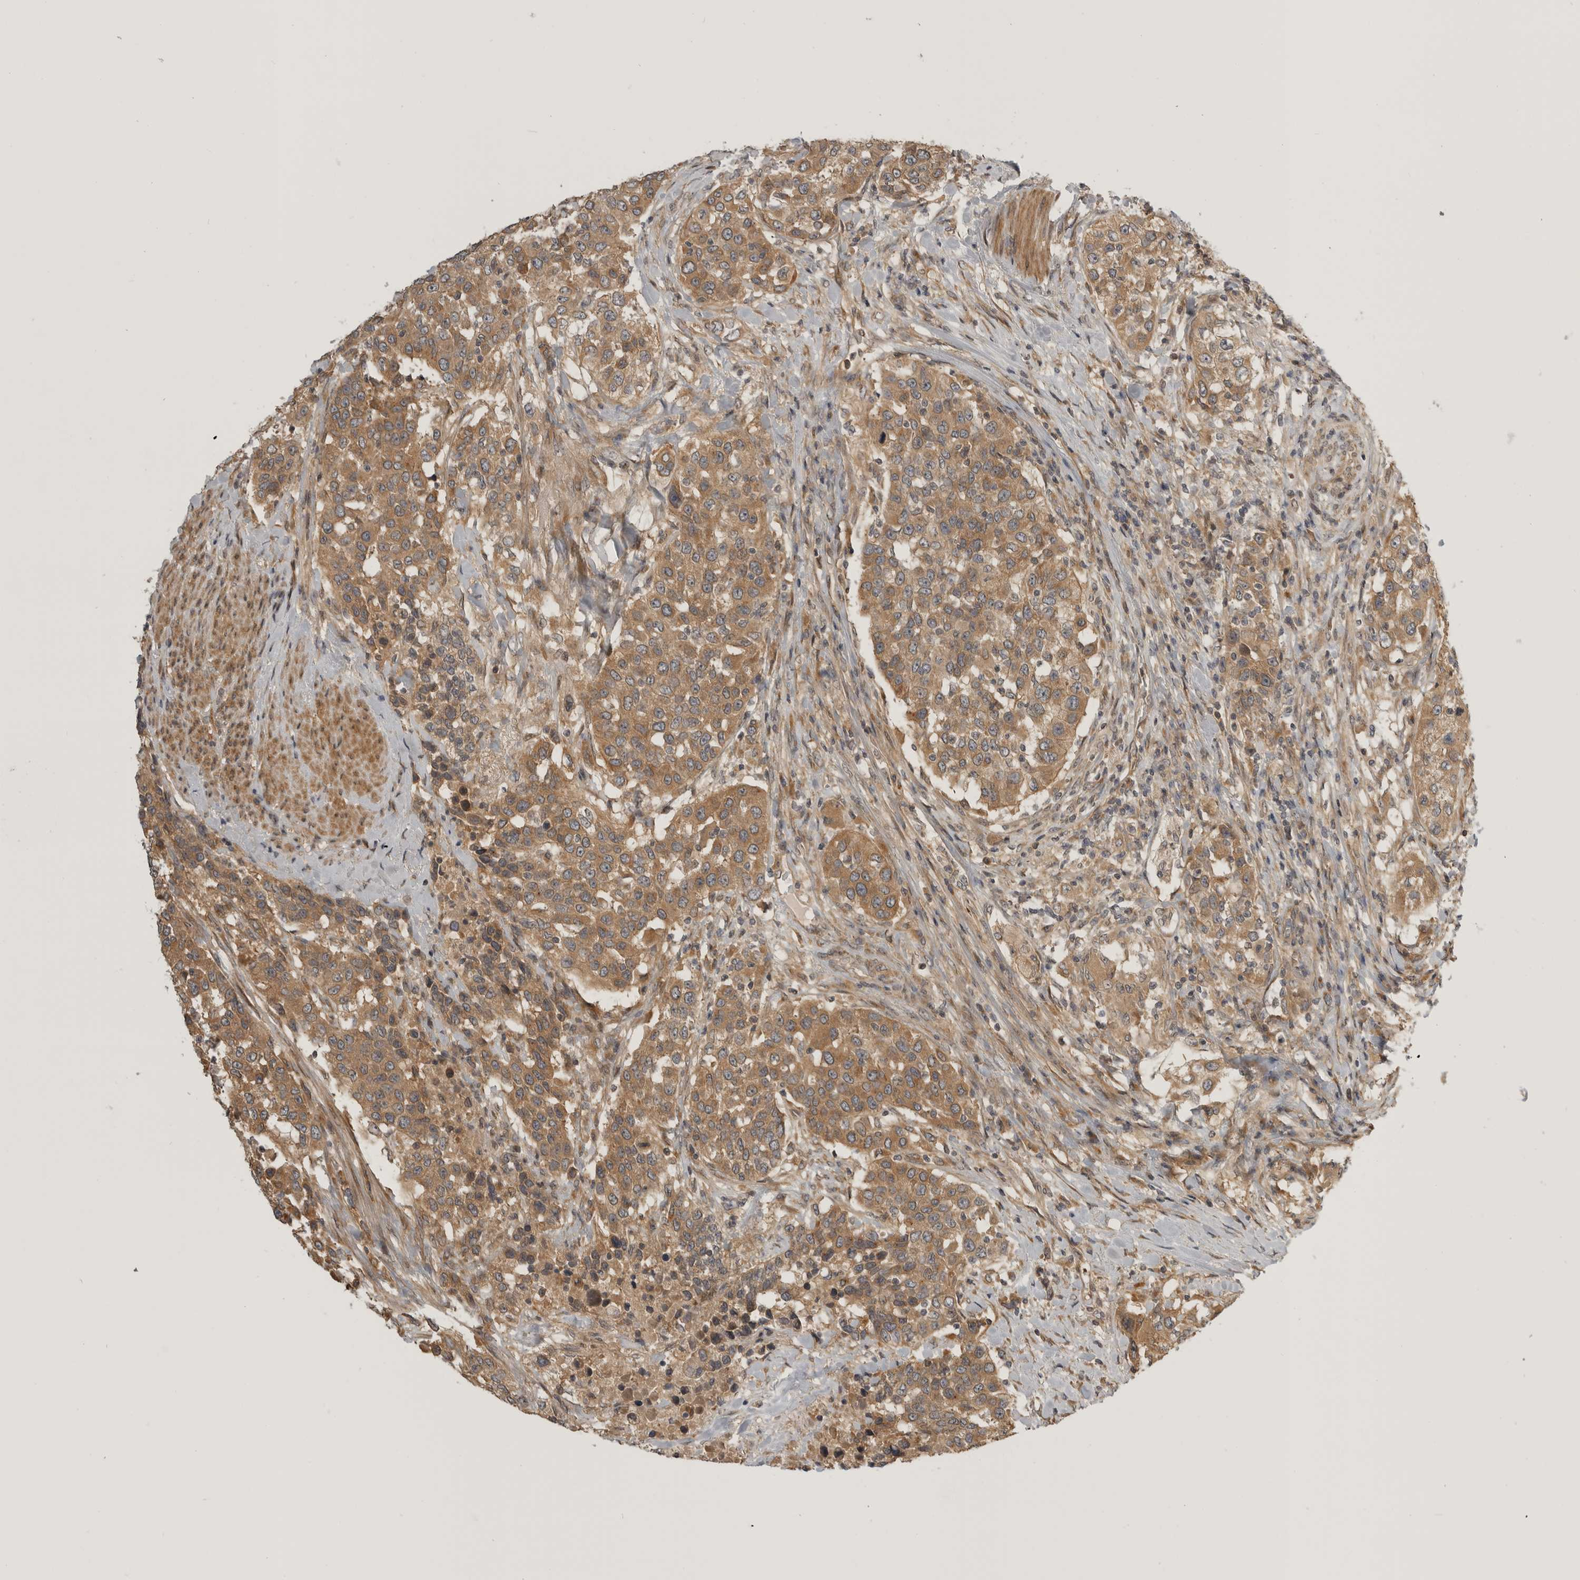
{"staining": {"intensity": "moderate", "quantity": ">75%", "location": "cytoplasmic/membranous"}, "tissue": "urothelial cancer", "cell_type": "Tumor cells", "image_type": "cancer", "snomed": [{"axis": "morphology", "description": "Urothelial carcinoma, High grade"}, {"axis": "topography", "description": "Urinary bladder"}], "caption": "Immunohistochemistry histopathology image of neoplastic tissue: urothelial cancer stained using immunohistochemistry demonstrates medium levels of moderate protein expression localized specifically in the cytoplasmic/membranous of tumor cells, appearing as a cytoplasmic/membranous brown color.", "gene": "CUEDC1", "patient": {"sex": "female", "age": 80}}